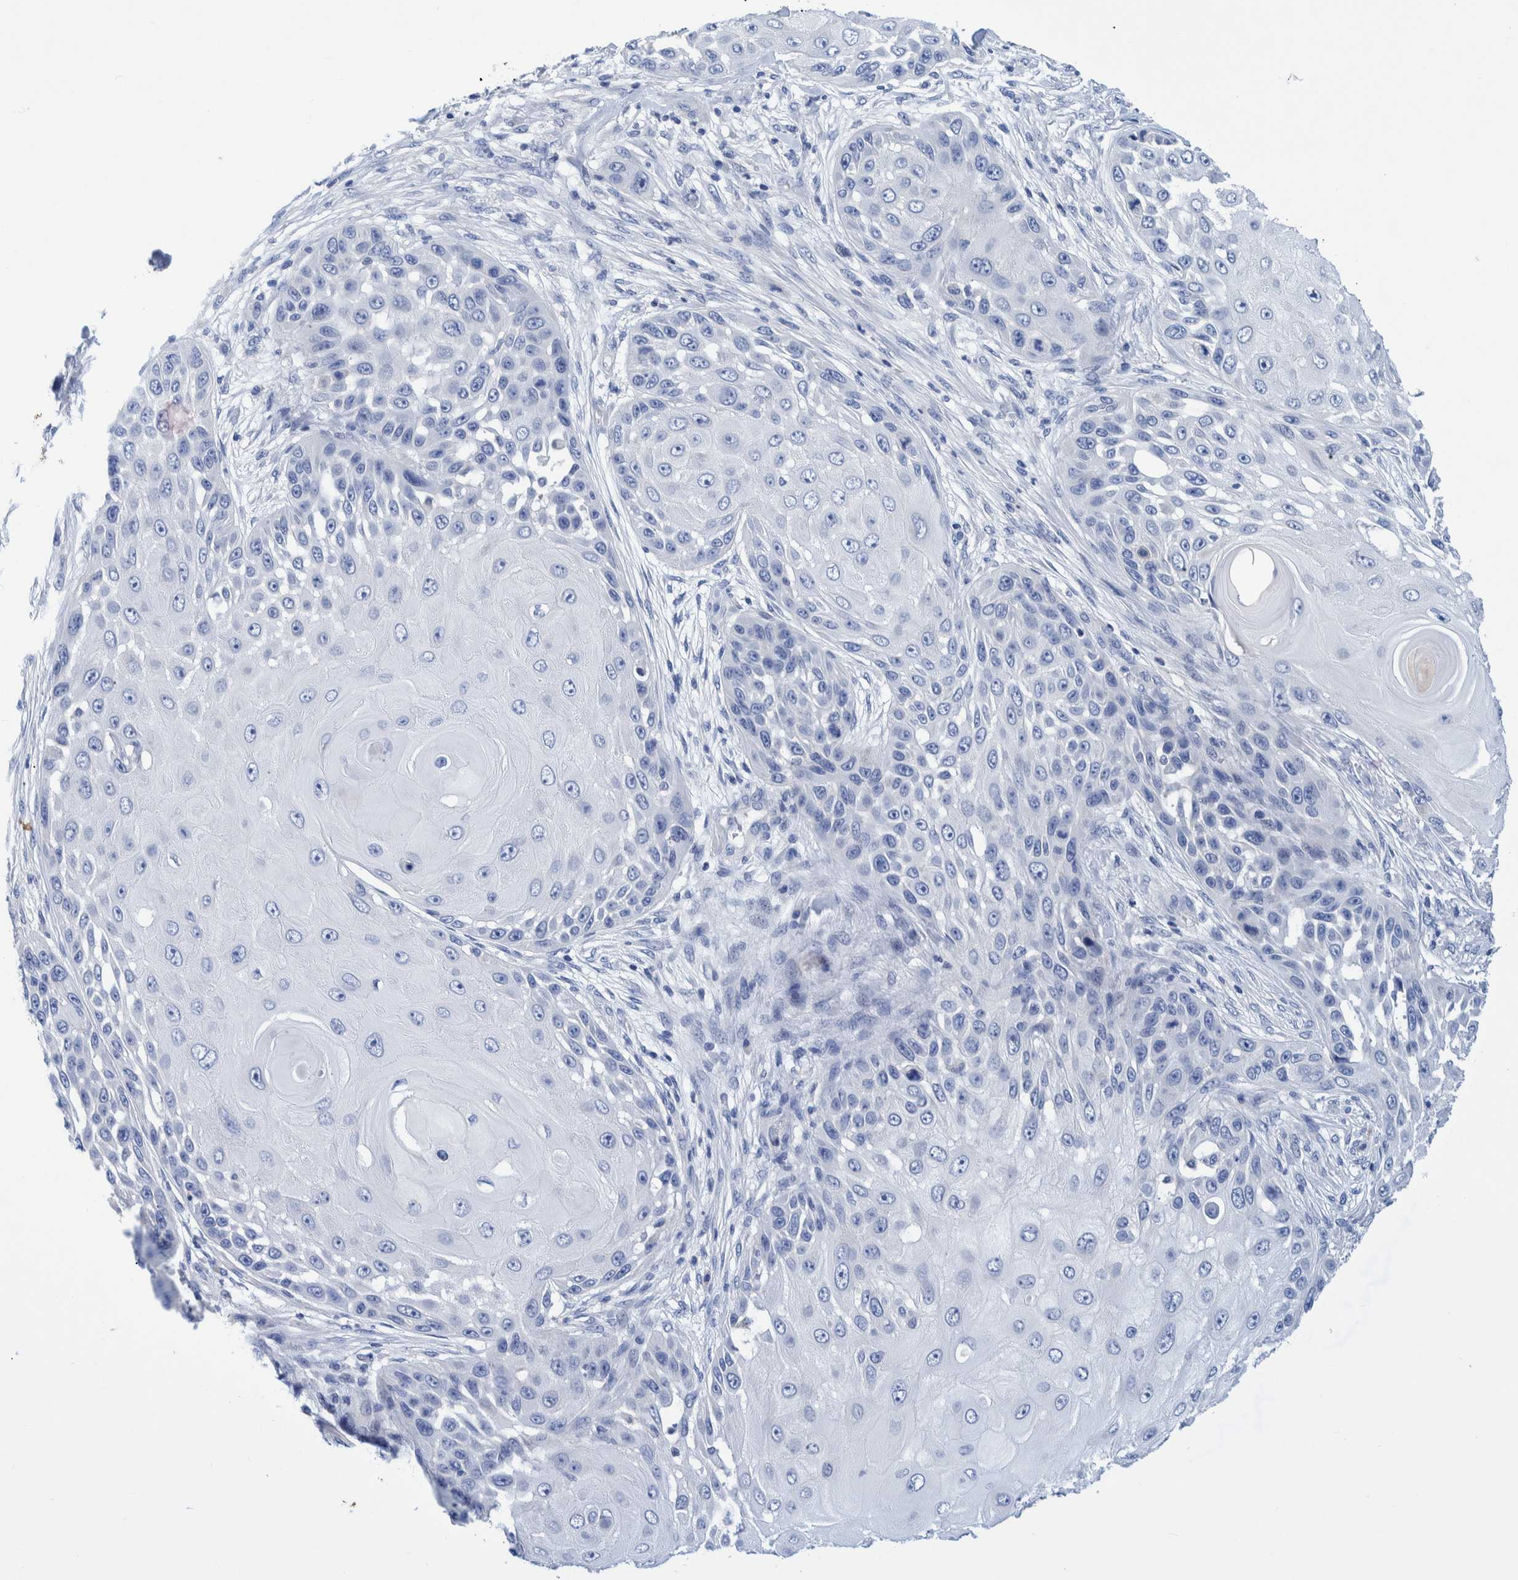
{"staining": {"intensity": "negative", "quantity": "none", "location": "none"}, "tissue": "skin cancer", "cell_type": "Tumor cells", "image_type": "cancer", "snomed": [{"axis": "morphology", "description": "Squamous cell carcinoma, NOS"}, {"axis": "topography", "description": "Skin"}], "caption": "This is an IHC photomicrograph of human skin cancer (squamous cell carcinoma). There is no expression in tumor cells.", "gene": "MKS1", "patient": {"sex": "female", "age": 44}}